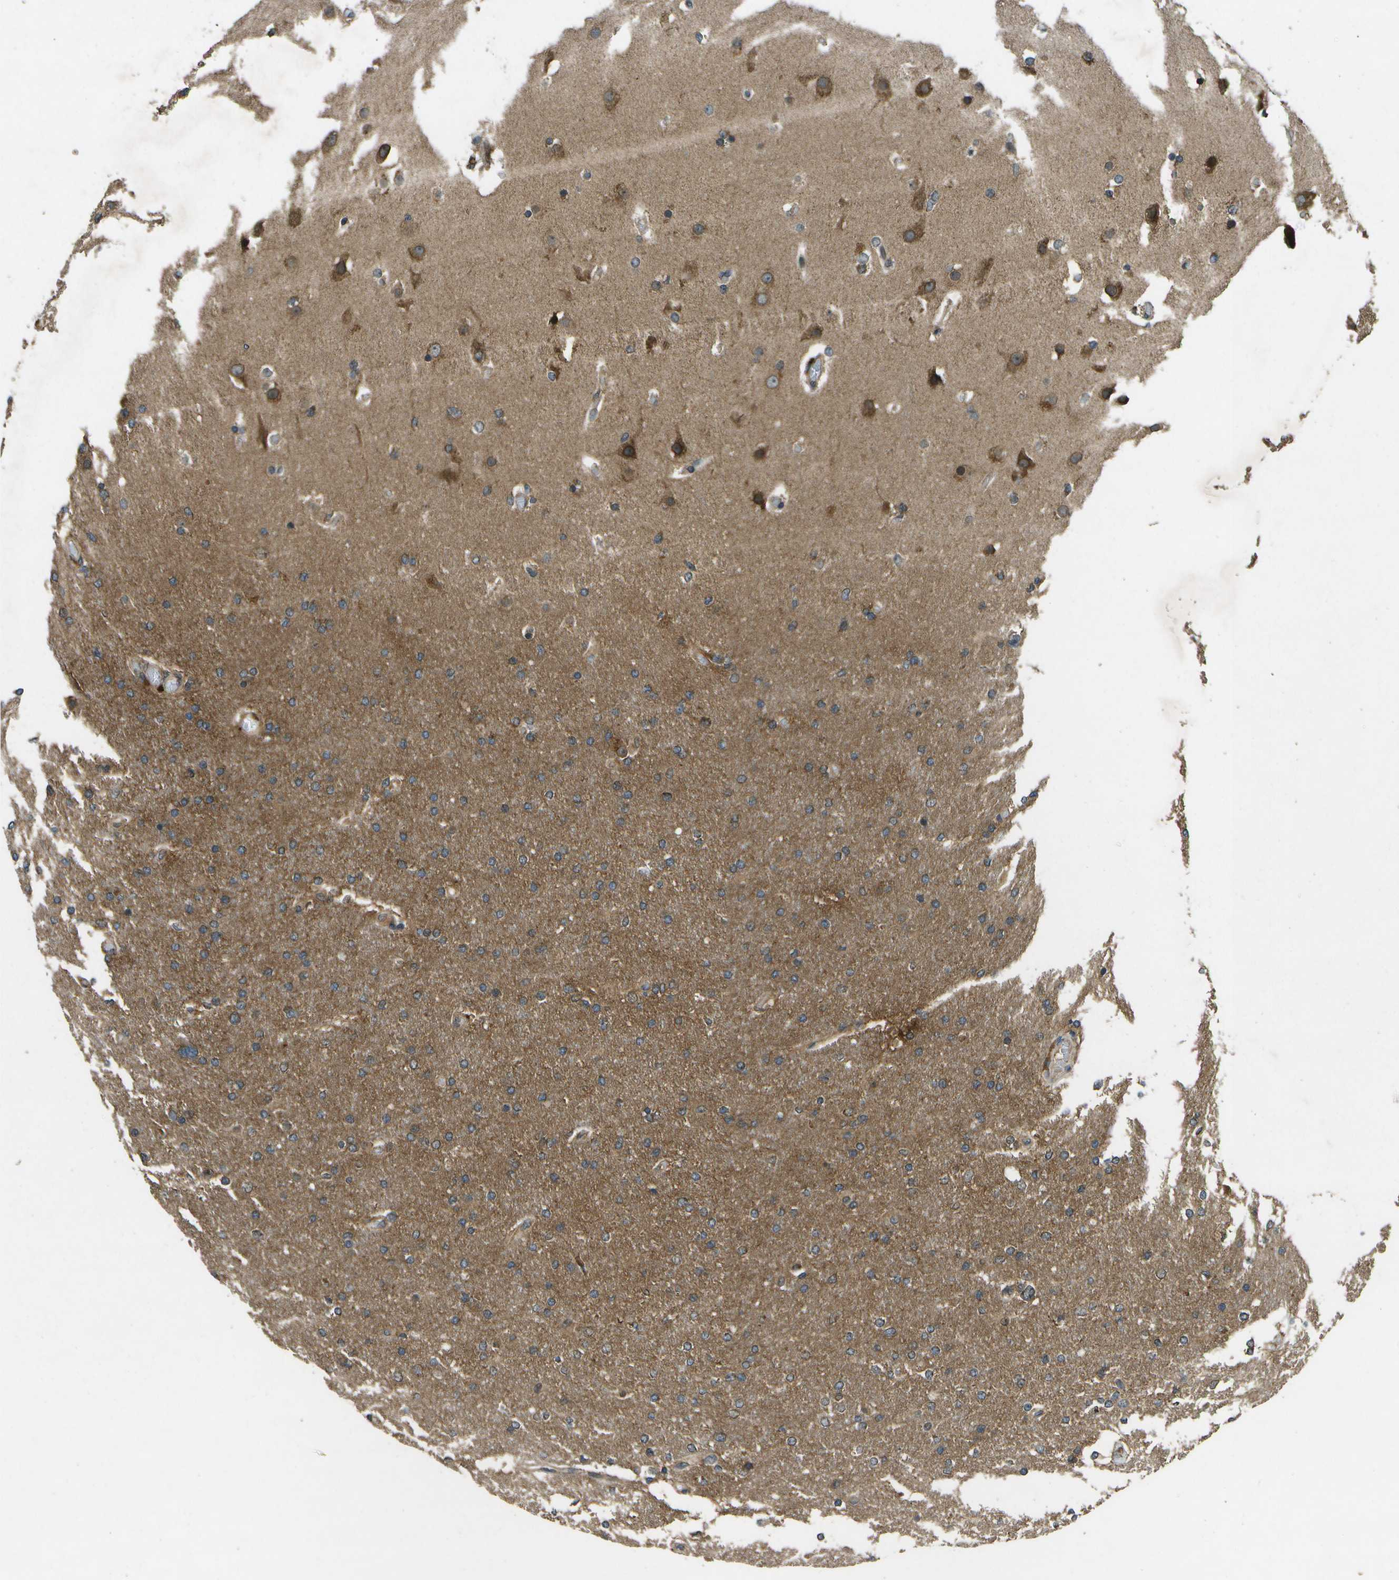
{"staining": {"intensity": "moderate", "quantity": ">75%", "location": "cytoplasmic/membranous"}, "tissue": "glioma", "cell_type": "Tumor cells", "image_type": "cancer", "snomed": [{"axis": "morphology", "description": "Glioma, malignant, High grade"}, {"axis": "topography", "description": "Cerebral cortex"}], "caption": "Moderate cytoplasmic/membranous positivity is appreciated in approximately >75% of tumor cells in glioma.", "gene": "HFE", "patient": {"sex": "female", "age": 36}}